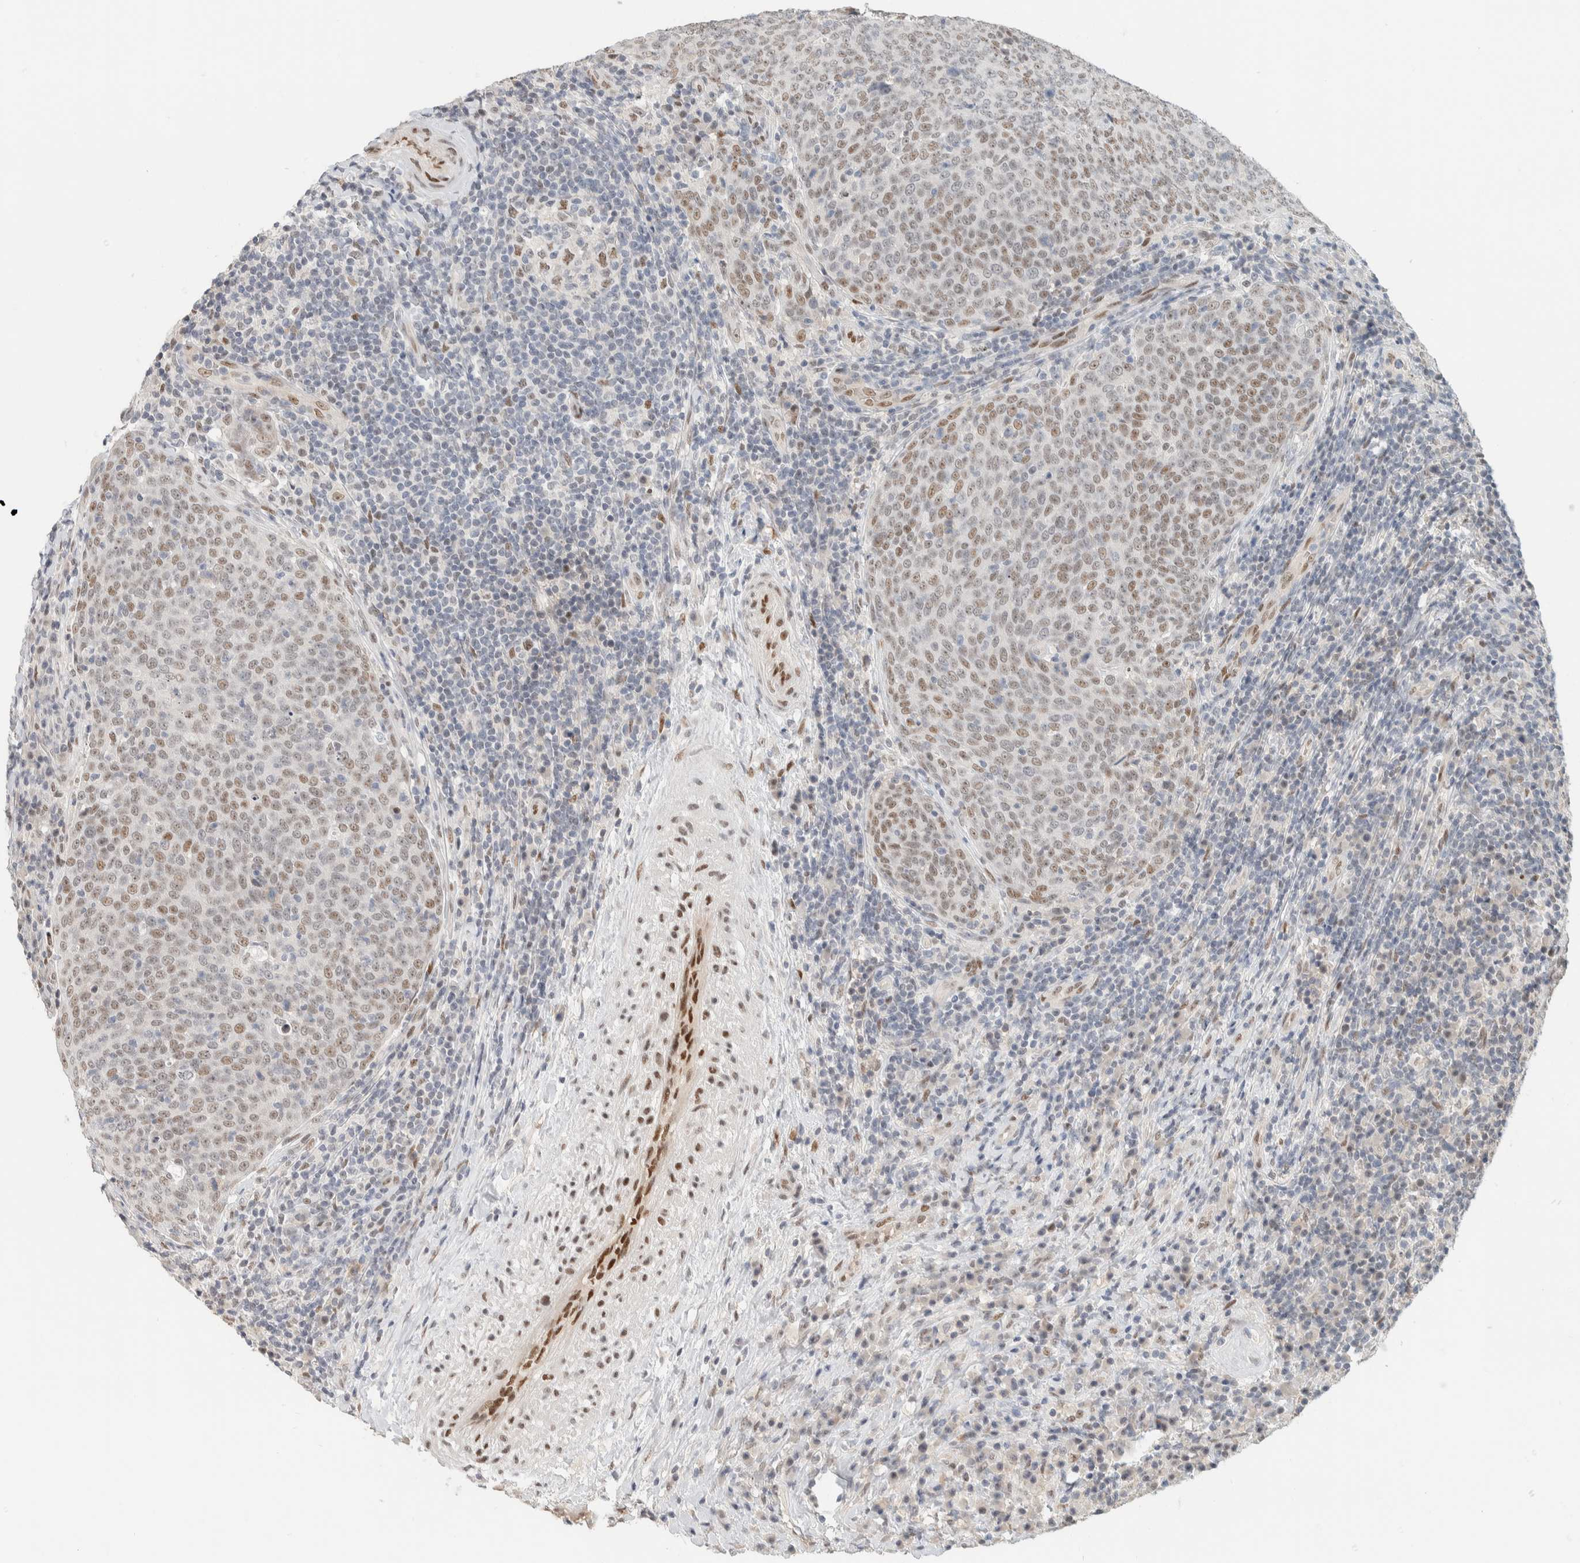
{"staining": {"intensity": "weak", "quantity": ">75%", "location": "nuclear"}, "tissue": "head and neck cancer", "cell_type": "Tumor cells", "image_type": "cancer", "snomed": [{"axis": "morphology", "description": "Squamous cell carcinoma, NOS"}, {"axis": "morphology", "description": "Squamous cell carcinoma, metastatic, NOS"}, {"axis": "topography", "description": "Lymph node"}, {"axis": "topography", "description": "Head-Neck"}], "caption": "The image demonstrates staining of head and neck cancer, revealing weak nuclear protein staining (brown color) within tumor cells.", "gene": "PUS7", "patient": {"sex": "male", "age": 62}}